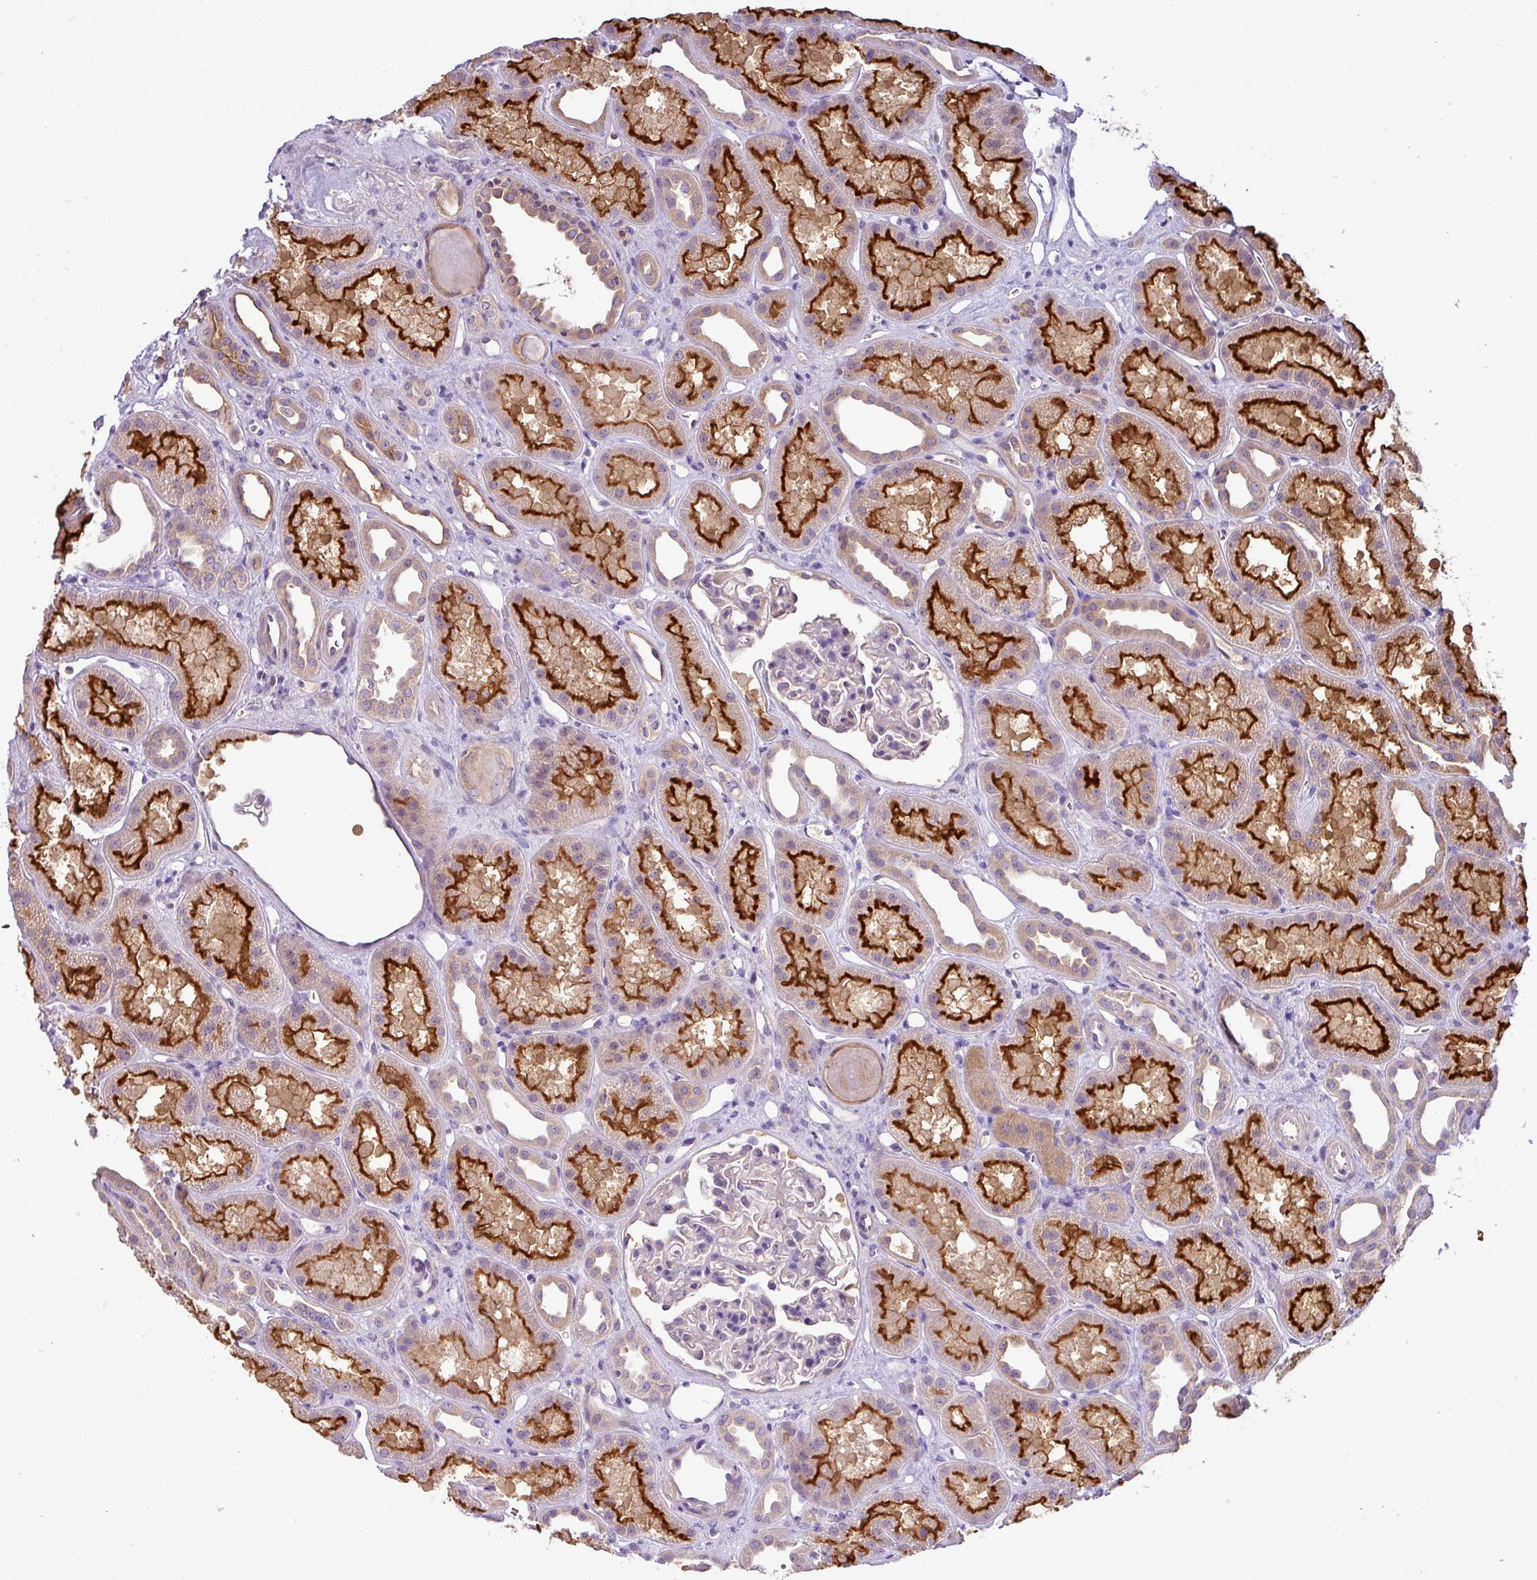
{"staining": {"intensity": "negative", "quantity": "none", "location": "none"}, "tissue": "kidney", "cell_type": "Cells in glomeruli", "image_type": "normal", "snomed": [{"axis": "morphology", "description": "Normal tissue, NOS"}, {"axis": "topography", "description": "Kidney"}], "caption": "An image of kidney stained for a protein reveals no brown staining in cells in glomeruli.", "gene": "TMEM62", "patient": {"sex": "male", "age": 61}}